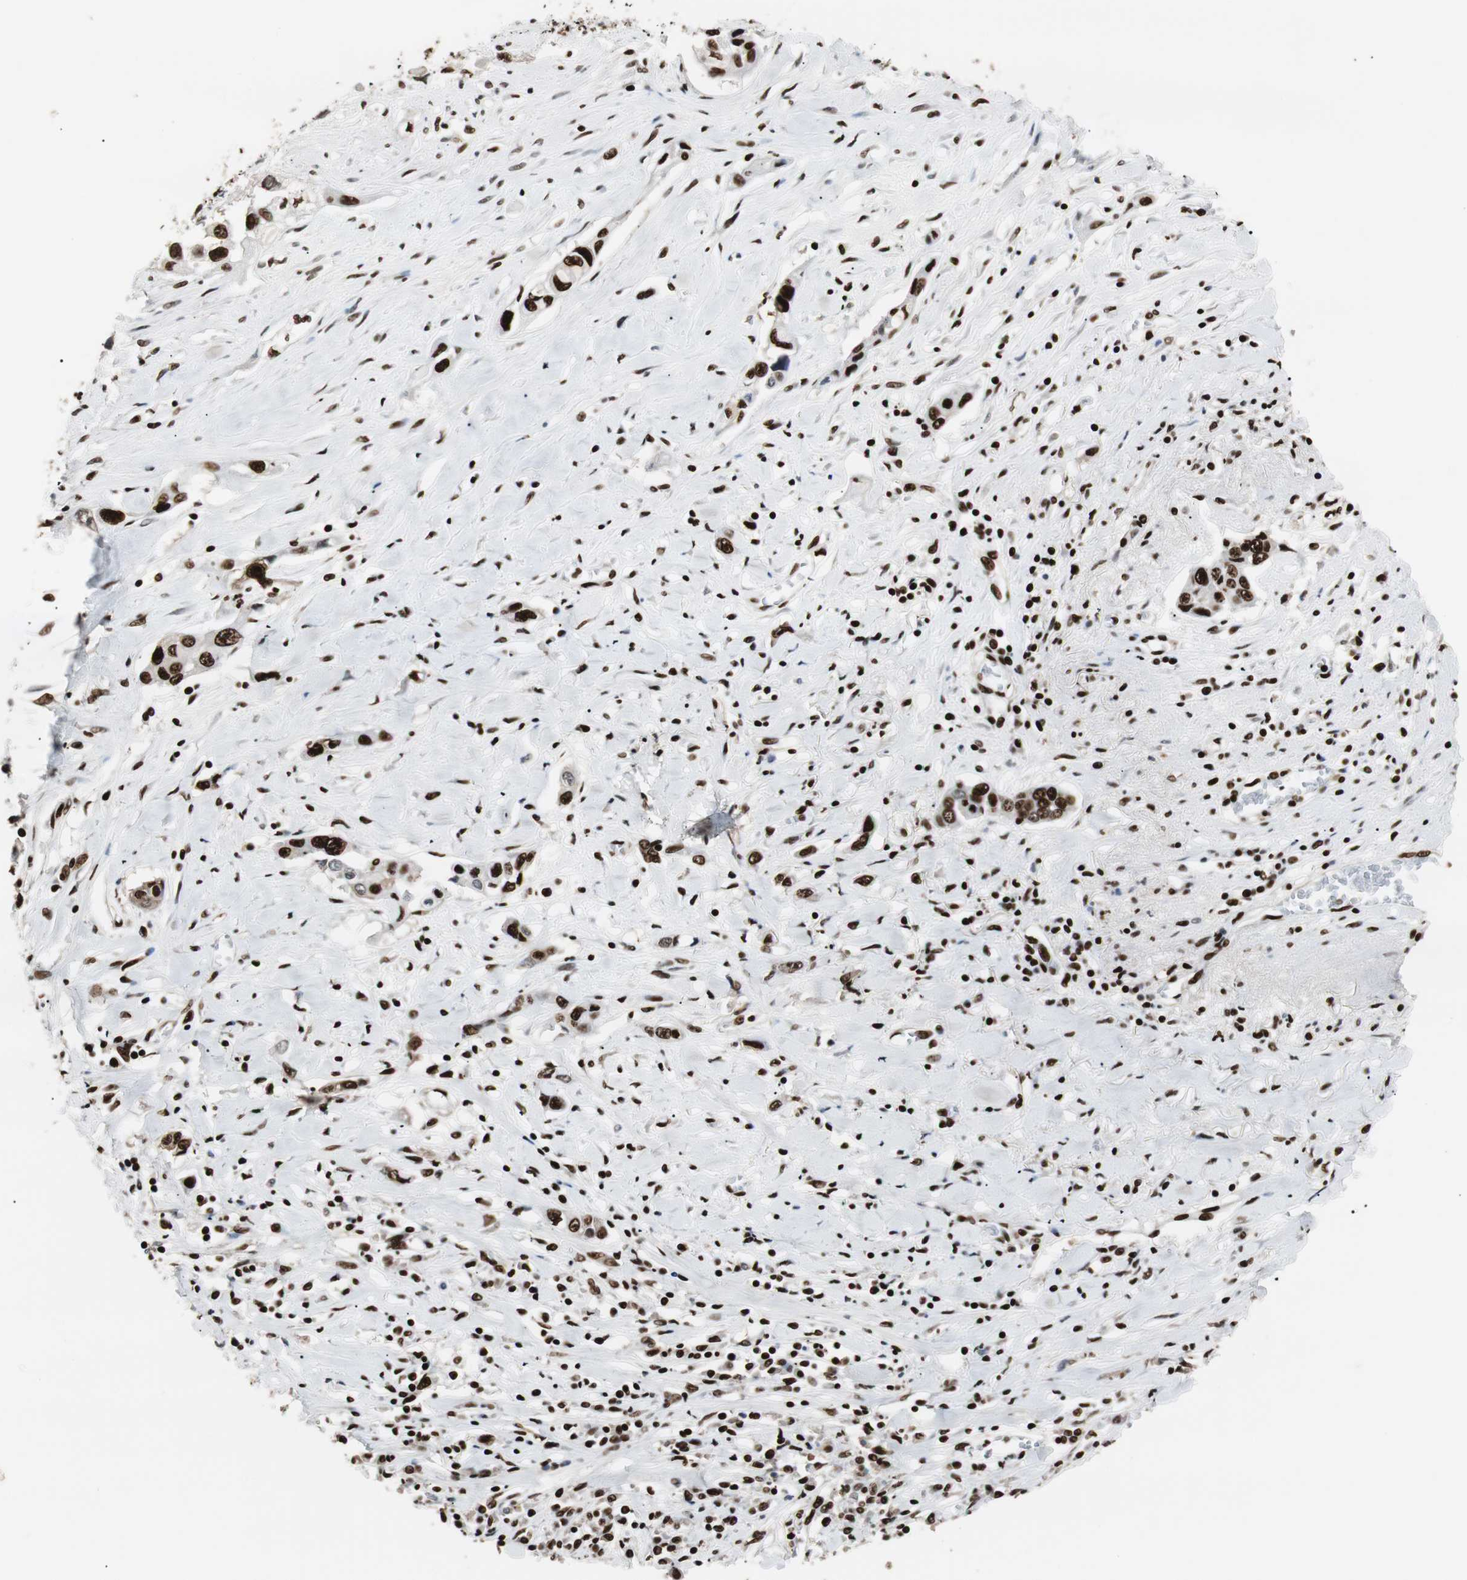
{"staining": {"intensity": "strong", "quantity": ">75%", "location": "nuclear"}, "tissue": "lung cancer", "cell_type": "Tumor cells", "image_type": "cancer", "snomed": [{"axis": "morphology", "description": "Squamous cell carcinoma, NOS"}, {"axis": "topography", "description": "Lung"}], "caption": "A high amount of strong nuclear positivity is appreciated in approximately >75% of tumor cells in lung cancer tissue. The staining was performed using DAB (3,3'-diaminobenzidine) to visualize the protein expression in brown, while the nuclei were stained in blue with hematoxylin (Magnification: 20x).", "gene": "MTA2", "patient": {"sex": "male", "age": 71}}